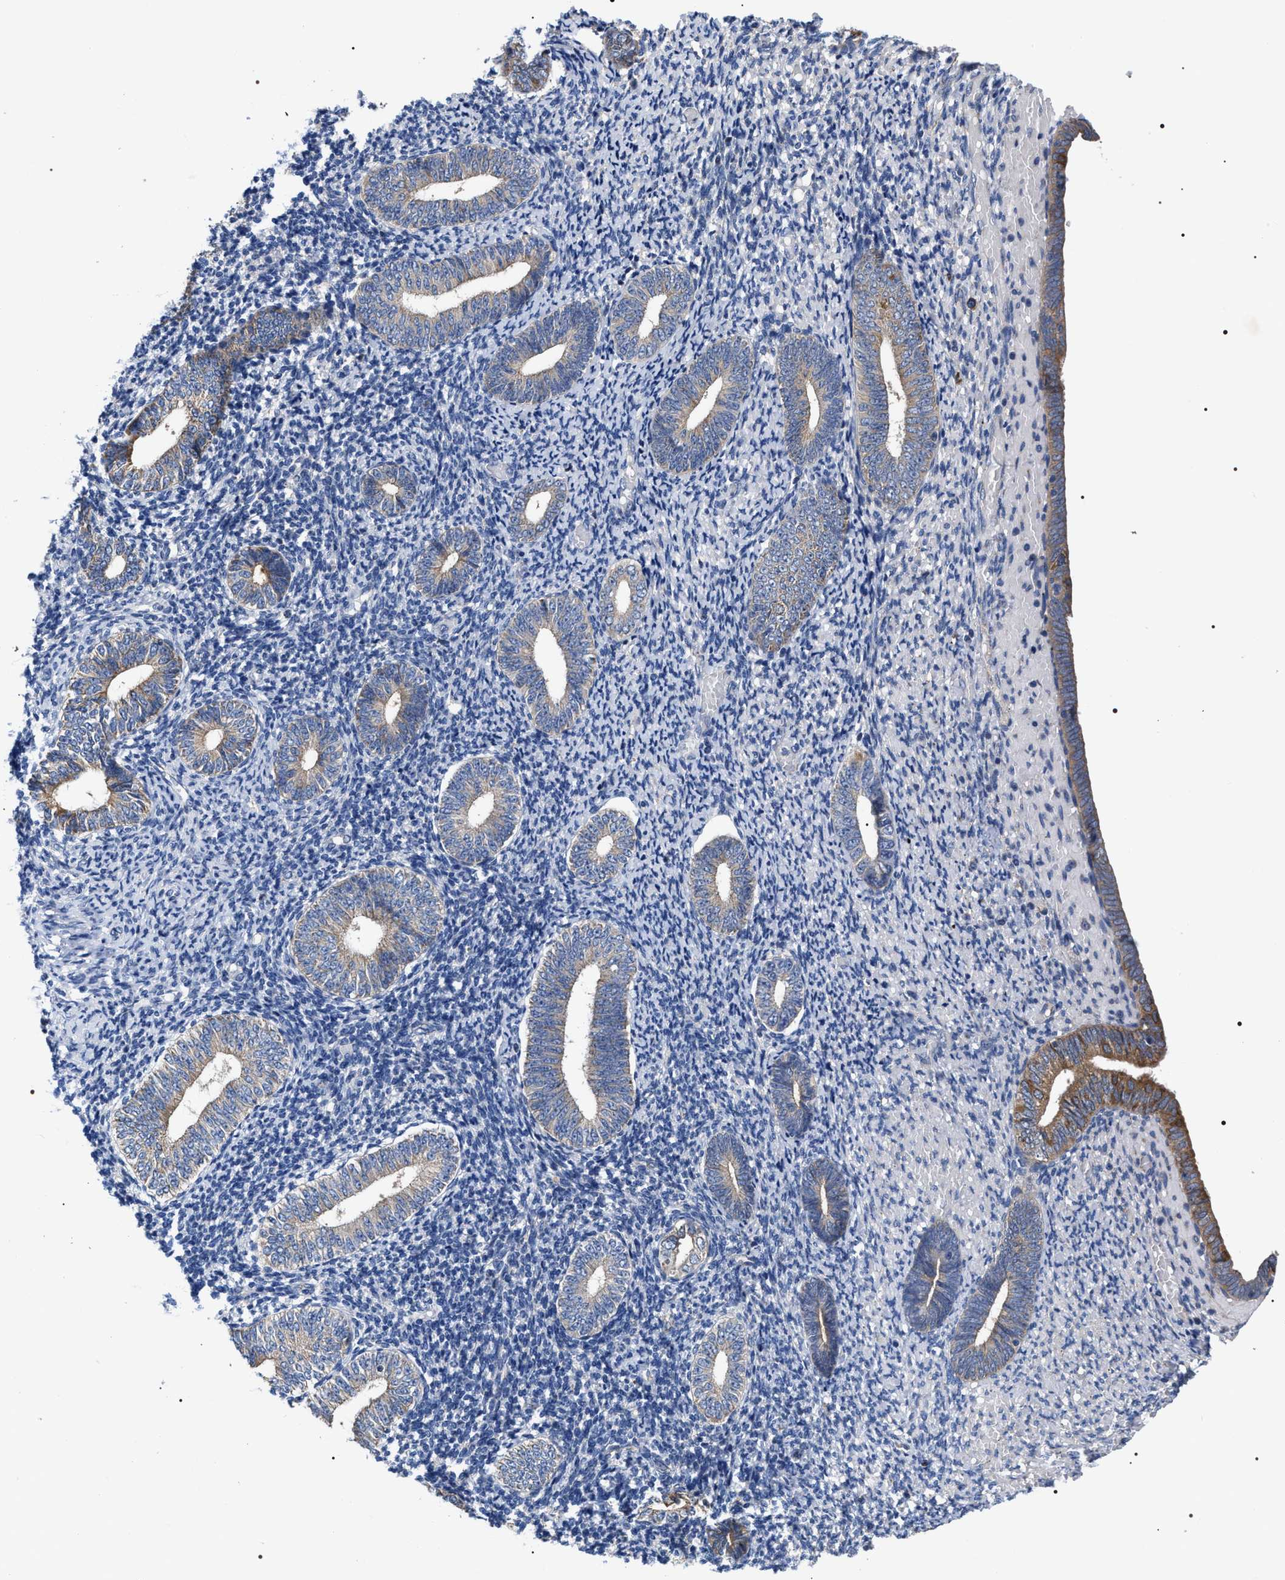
{"staining": {"intensity": "negative", "quantity": "none", "location": "none"}, "tissue": "endometrium", "cell_type": "Cells in endometrial stroma", "image_type": "normal", "snomed": [{"axis": "morphology", "description": "Normal tissue, NOS"}, {"axis": "topography", "description": "Endometrium"}], "caption": "Immunohistochemistry (IHC) micrograph of unremarkable endometrium stained for a protein (brown), which reveals no expression in cells in endometrial stroma. (Stains: DAB (3,3'-diaminobenzidine) immunohistochemistry (IHC) with hematoxylin counter stain, Microscopy: brightfield microscopy at high magnification).", "gene": "MACC1", "patient": {"sex": "female", "age": 66}}